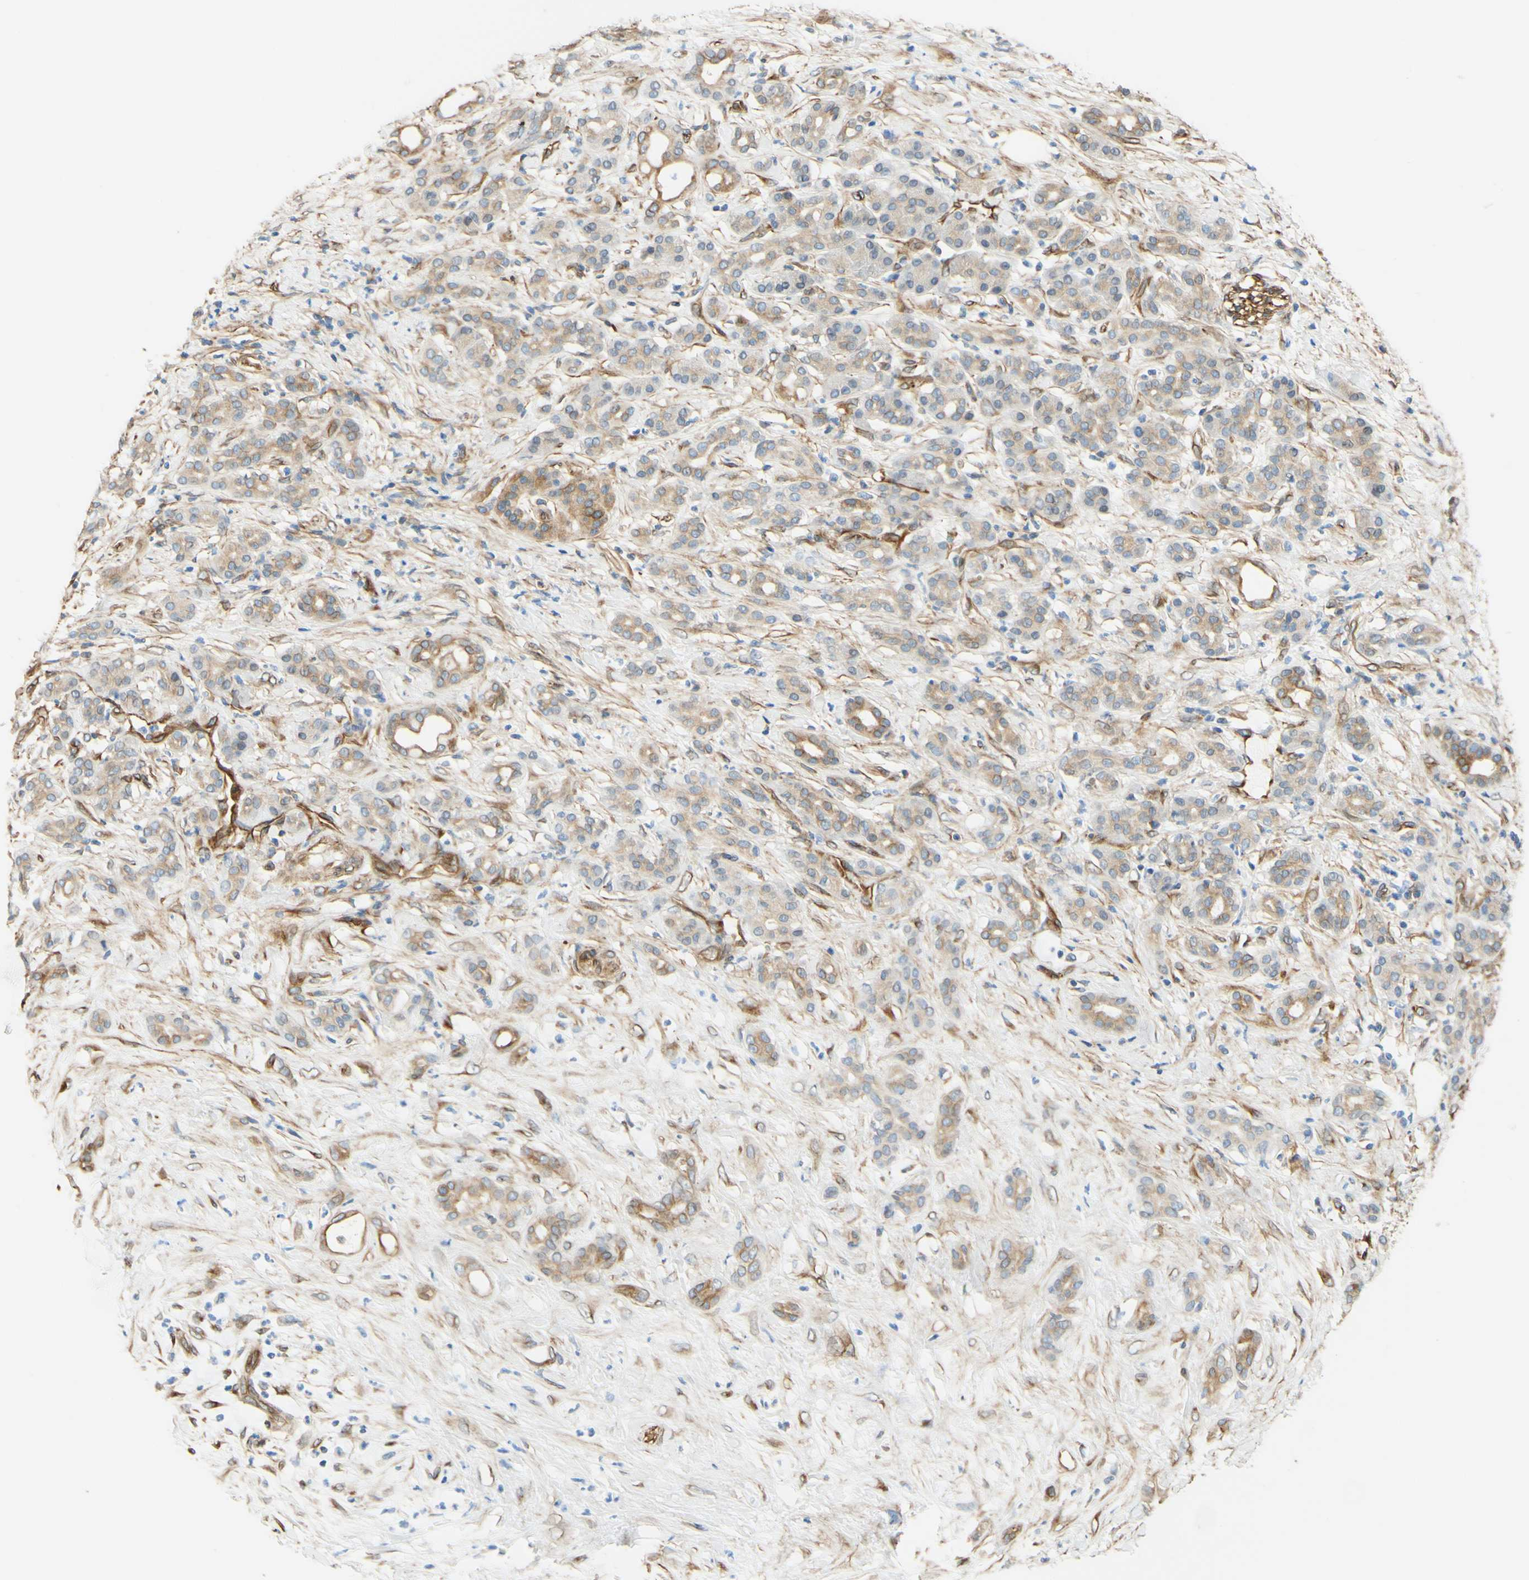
{"staining": {"intensity": "moderate", "quantity": "25%-75%", "location": "cytoplasmic/membranous,nuclear"}, "tissue": "pancreatic cancer", "cell_type": "Tumor cells", "image_type": "cancer", "snomed": [{"axis": "morphology", "description": "Adenocarcinoma, NOS"}, {"axis": "topography", "description": "Pancreas"}], "caption": "Immunohistochemical staining of pancreatic cancer exhibits medium levels of moderate cytoplasmic/membranous and nuclear staining in approximately 25%-75% of tumor cells.", "gene": "ENDOD1", "patient": {"sex": "male", "age": 41}}